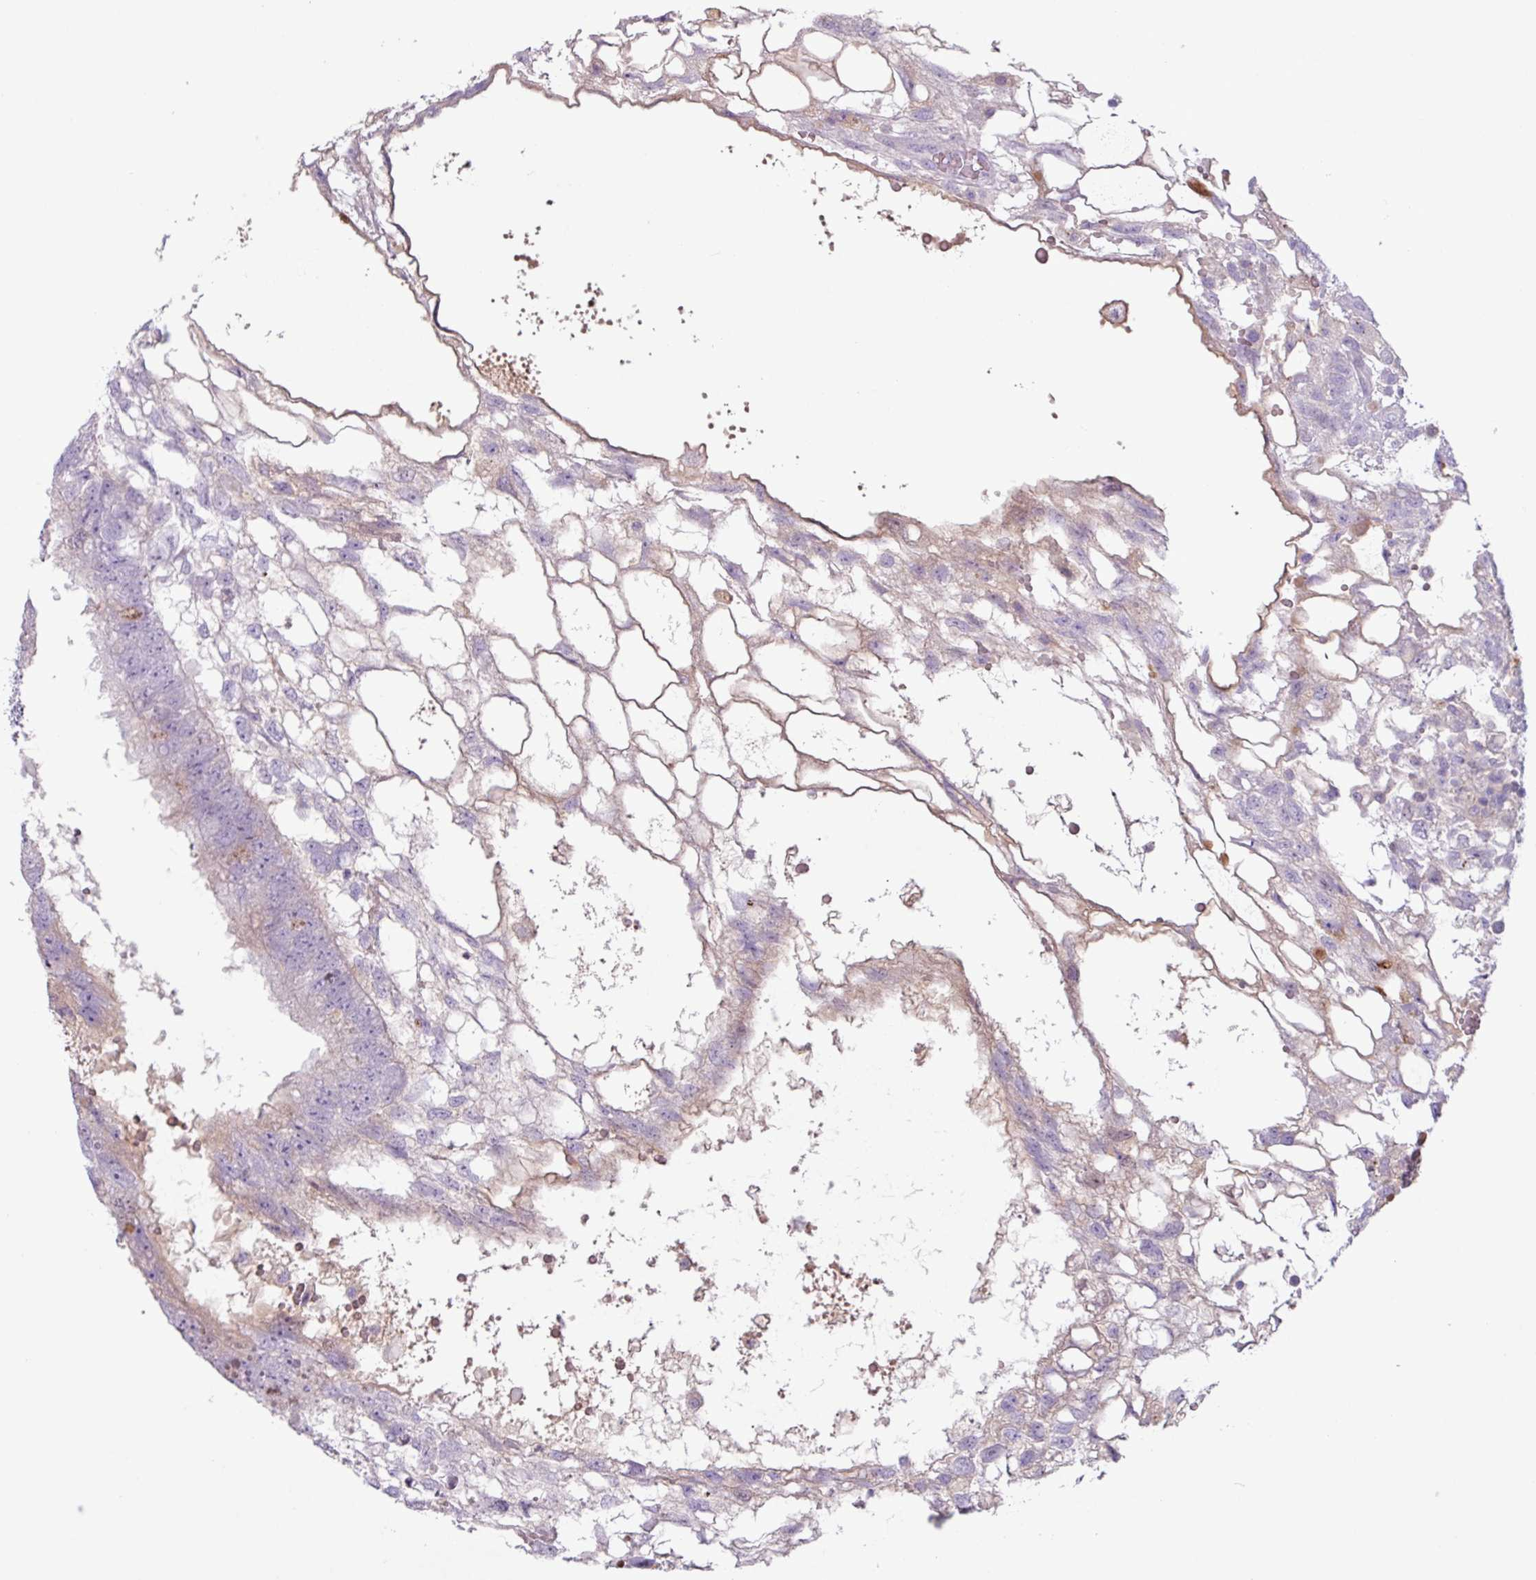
{"staining": {"intensity": "negative", "quantity": "none", "location": "none"}, "tissue": "testis cancer", "cell_type": "Tumor cells", "image_type": "cancer", "snomed": [{"axis": "morphology", "description": "Normal tissue, NOS"}, {"axis": "morphology", "description": "Carcinoma, Embryonal, NOS"}, {"axis": "topography", "description": "Testis"}], "caption": "Immunohistochemistry histopathology image of neoplastic tissue: testis embryonal carcinoma stained with DAB (3,3'-diaminobenzidine) exhibits no significant protein staining in tumor cells.", "gene": "C4B", "patient": {"sex": "male", "age": 32}}